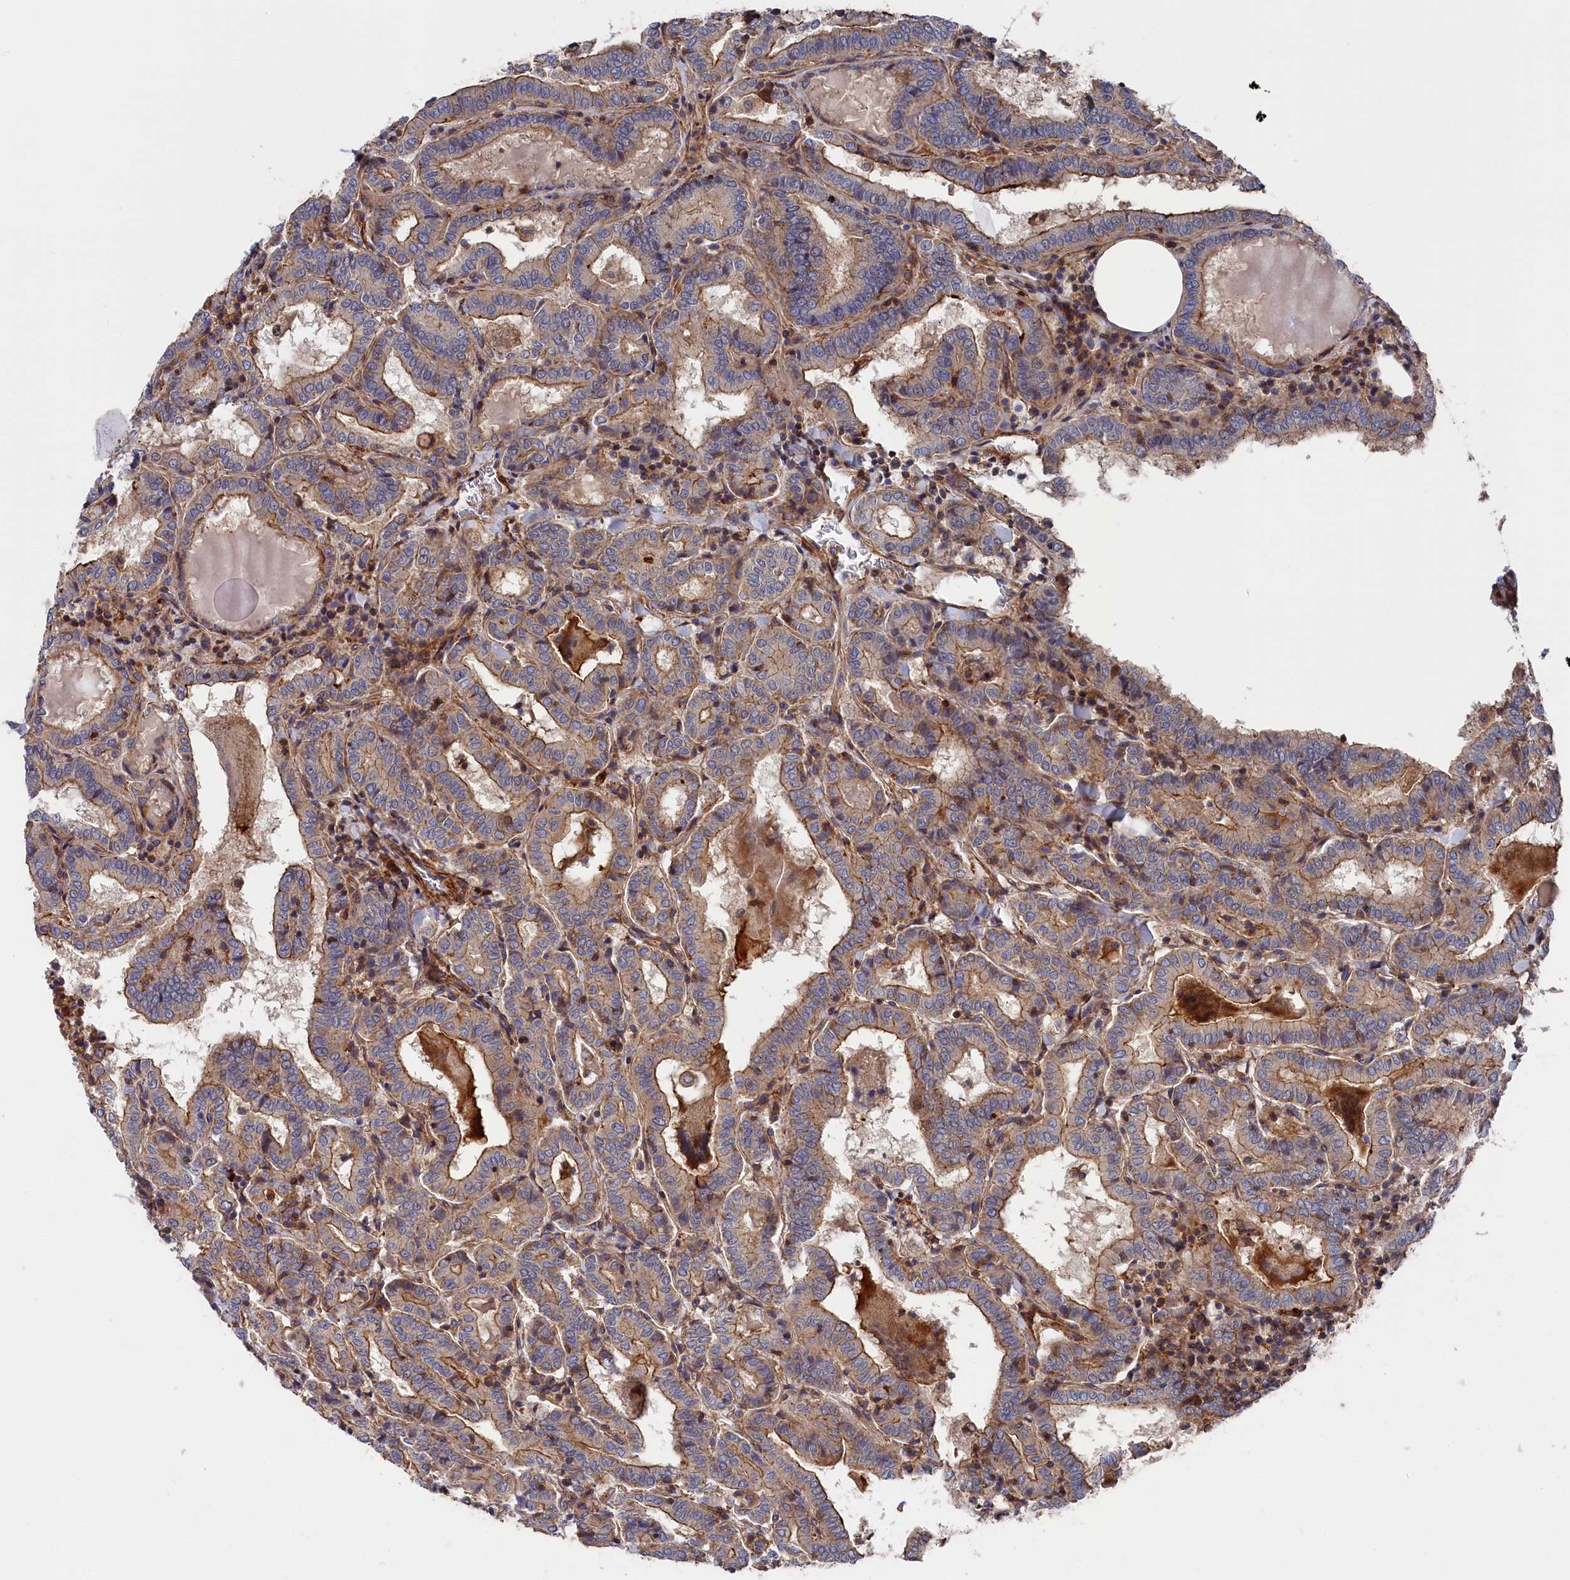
{"staining": {"intensity": "moderate", "quantity": ">75%", "location": "cytoplasmic/membranous"}, "tissue": "thyroid cancer", "cell_type": "Tumor cells", "image_type": "cancer", "snomed": [{"axis": "morphology", "description": "Papillary adenocarcinoma, NOS"}, {"axis": "topography", "description": "Thyroid gland"}], "caption": "Protein staining exhibits moderate cytoplasmic/membranous staining in about >75% of tumor cells in papillary adenocarcinoma (thyroid).", "gene": "LDHD", "patient": {"sex": "female", "age": 72}}